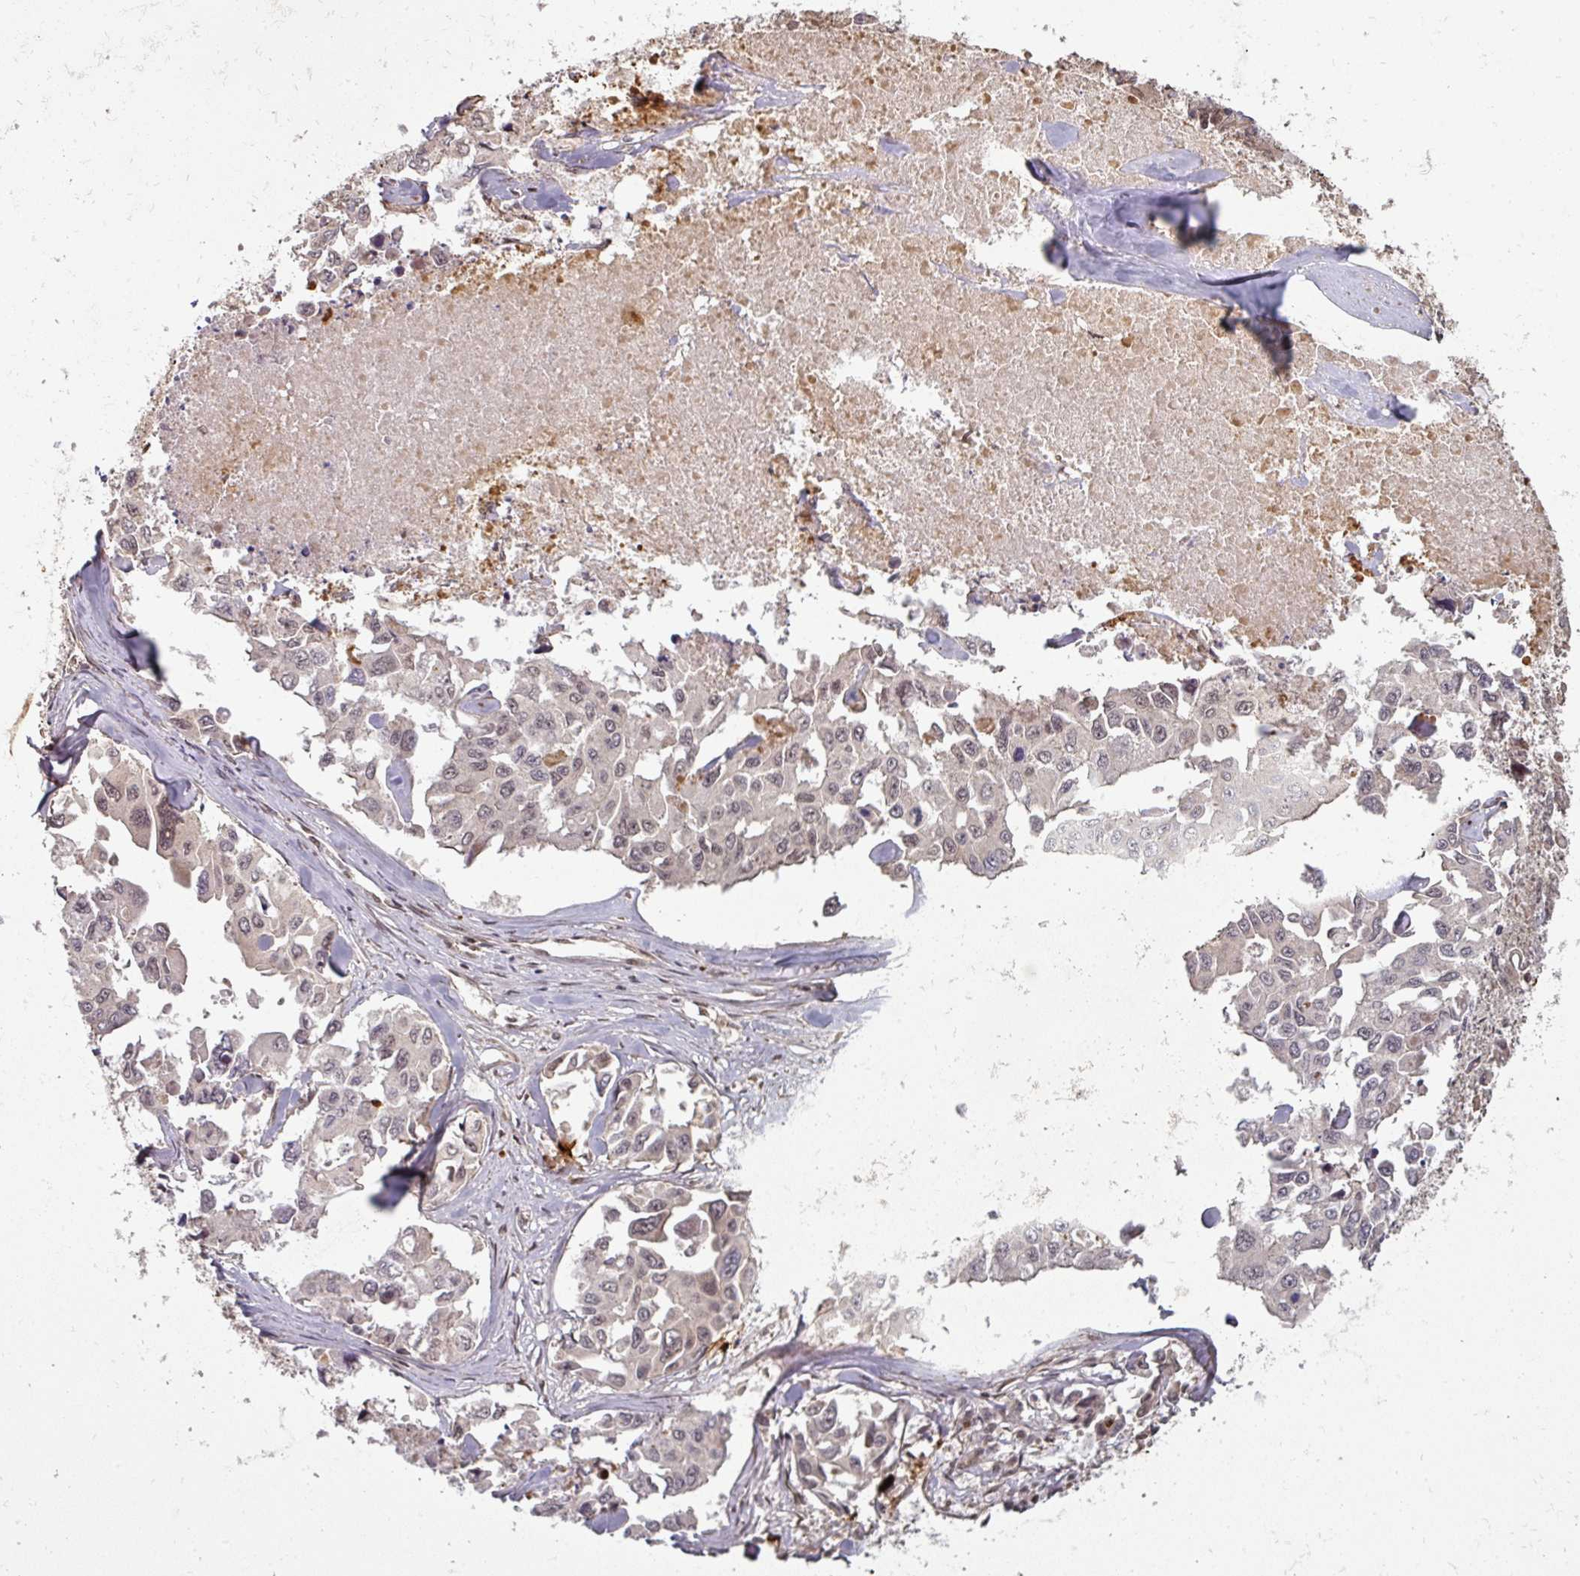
{"staining": {"intensity": "weak", "quantity": "25%-75%", "location": "nuclear"}, "tissue": "lung cancer", "cell_type": "Tumor cells", "image_type": "cancer", "snomed": [{"axis": "morphology", "description": "Adenocarcinoma, NOS"}, {"axis": "topography", "description": "Lung"}], "caption": "Immunohistochemical staining of lung cancer (adenocarcinoma) demonstrates weak nuclear protein positivity in approximately 25%-75% of tumor cells.", "gene": "SIK3", "patient": {"sex": "male", "age": 64}}